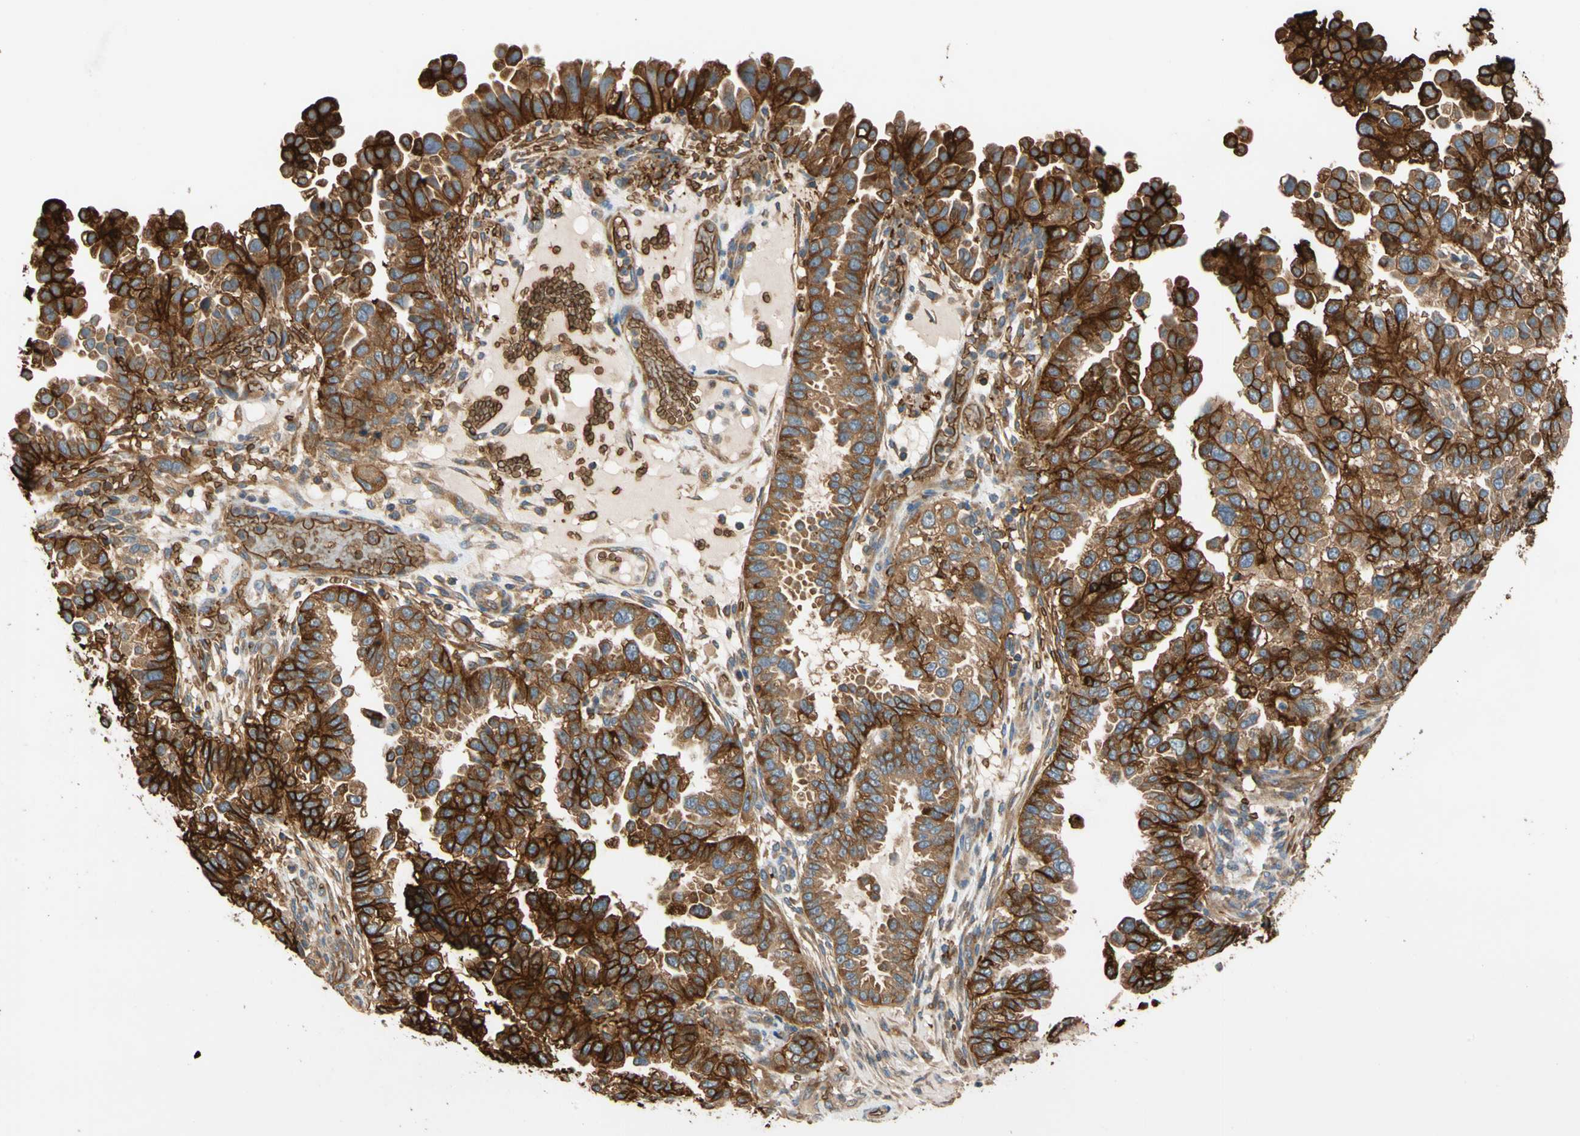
{"staining": {"intensity": "strong", "quantity": ">75%", "location": "cytoplasmic/membranous"}, "tissue": "endometrial cancer", "cell_type": "Tumor cells", "image_type": "cancer", "snomed": [{"axis": "morphology", "description": "Adenocarcinoma, NOS"}, {"axis": "topography", "description": "Endometrium"}], "caption": "This photomicrograph shows endometrial cancer (adenocarcinoma) stained with immunohistochemistry (IHC) to label a protein in brown. The cytoplasmic/membranous of tumor cells show strong positivity for the protein. Nuclei are counter-stained blue.", "gene": "RIOK2", "patient": {"sex": "female", "age": 85}}